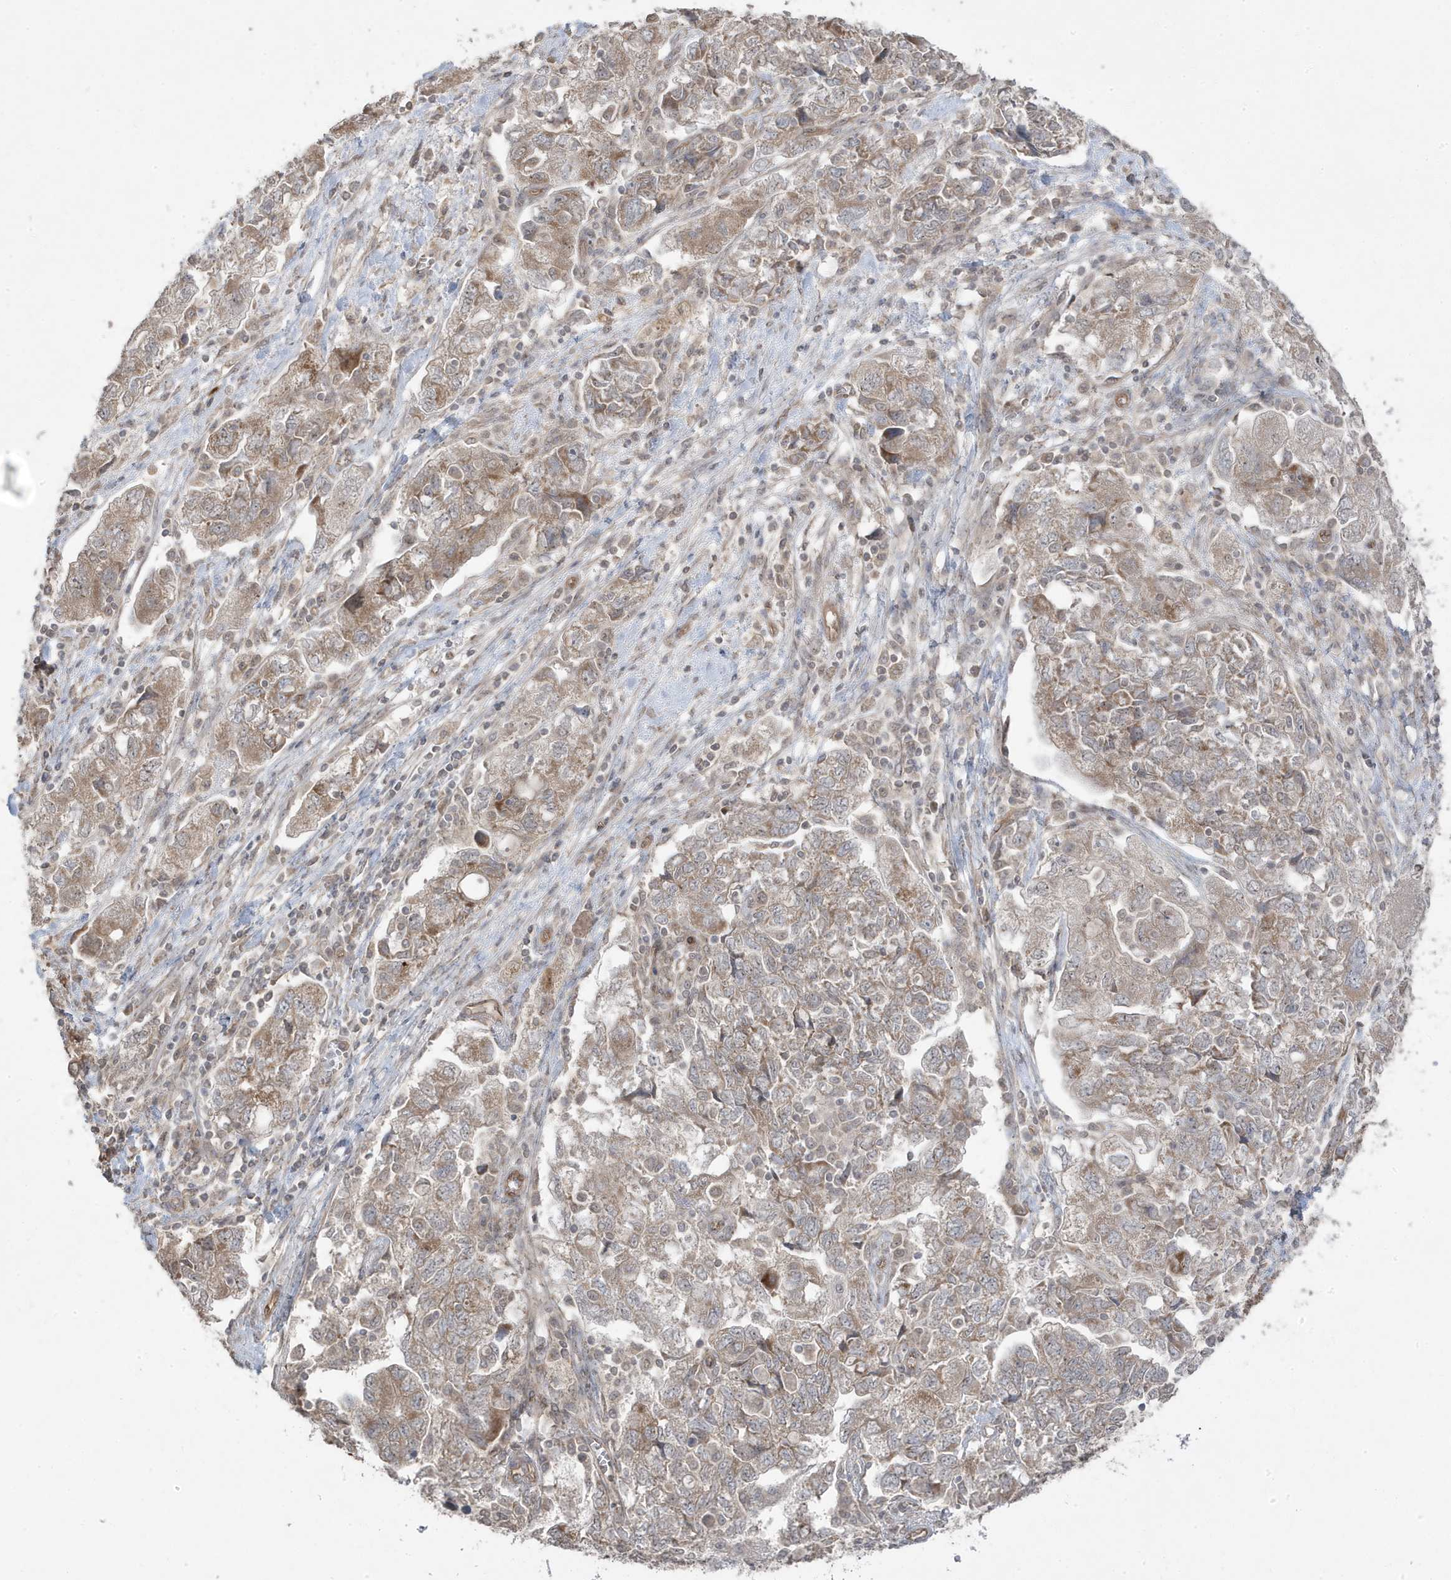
{"staining": {"intensity": "weak", "quantity": "25%-75%", "location": "cytoplasmic/membranous"}, "tissue": "ovarian cancer", "cell_type": "Tumor cells", "image_type": "cancer", "snomed": [{"axis": "morphology", "description": "Carcinoma, NOS"}, {"axis": "morphology", "description": "Cystadenocarcinoma, serous, NOS"}, {"axis": "topography", "description": "Ovary"}], "caption": "Tumor cells show low levels of weak cytoplasmic/membranous staining in approximately 25%-75% of cells in ovarian carcinoma.", "gene": "DNAJC12", "patient": {"sex": "female", "age": 69}}